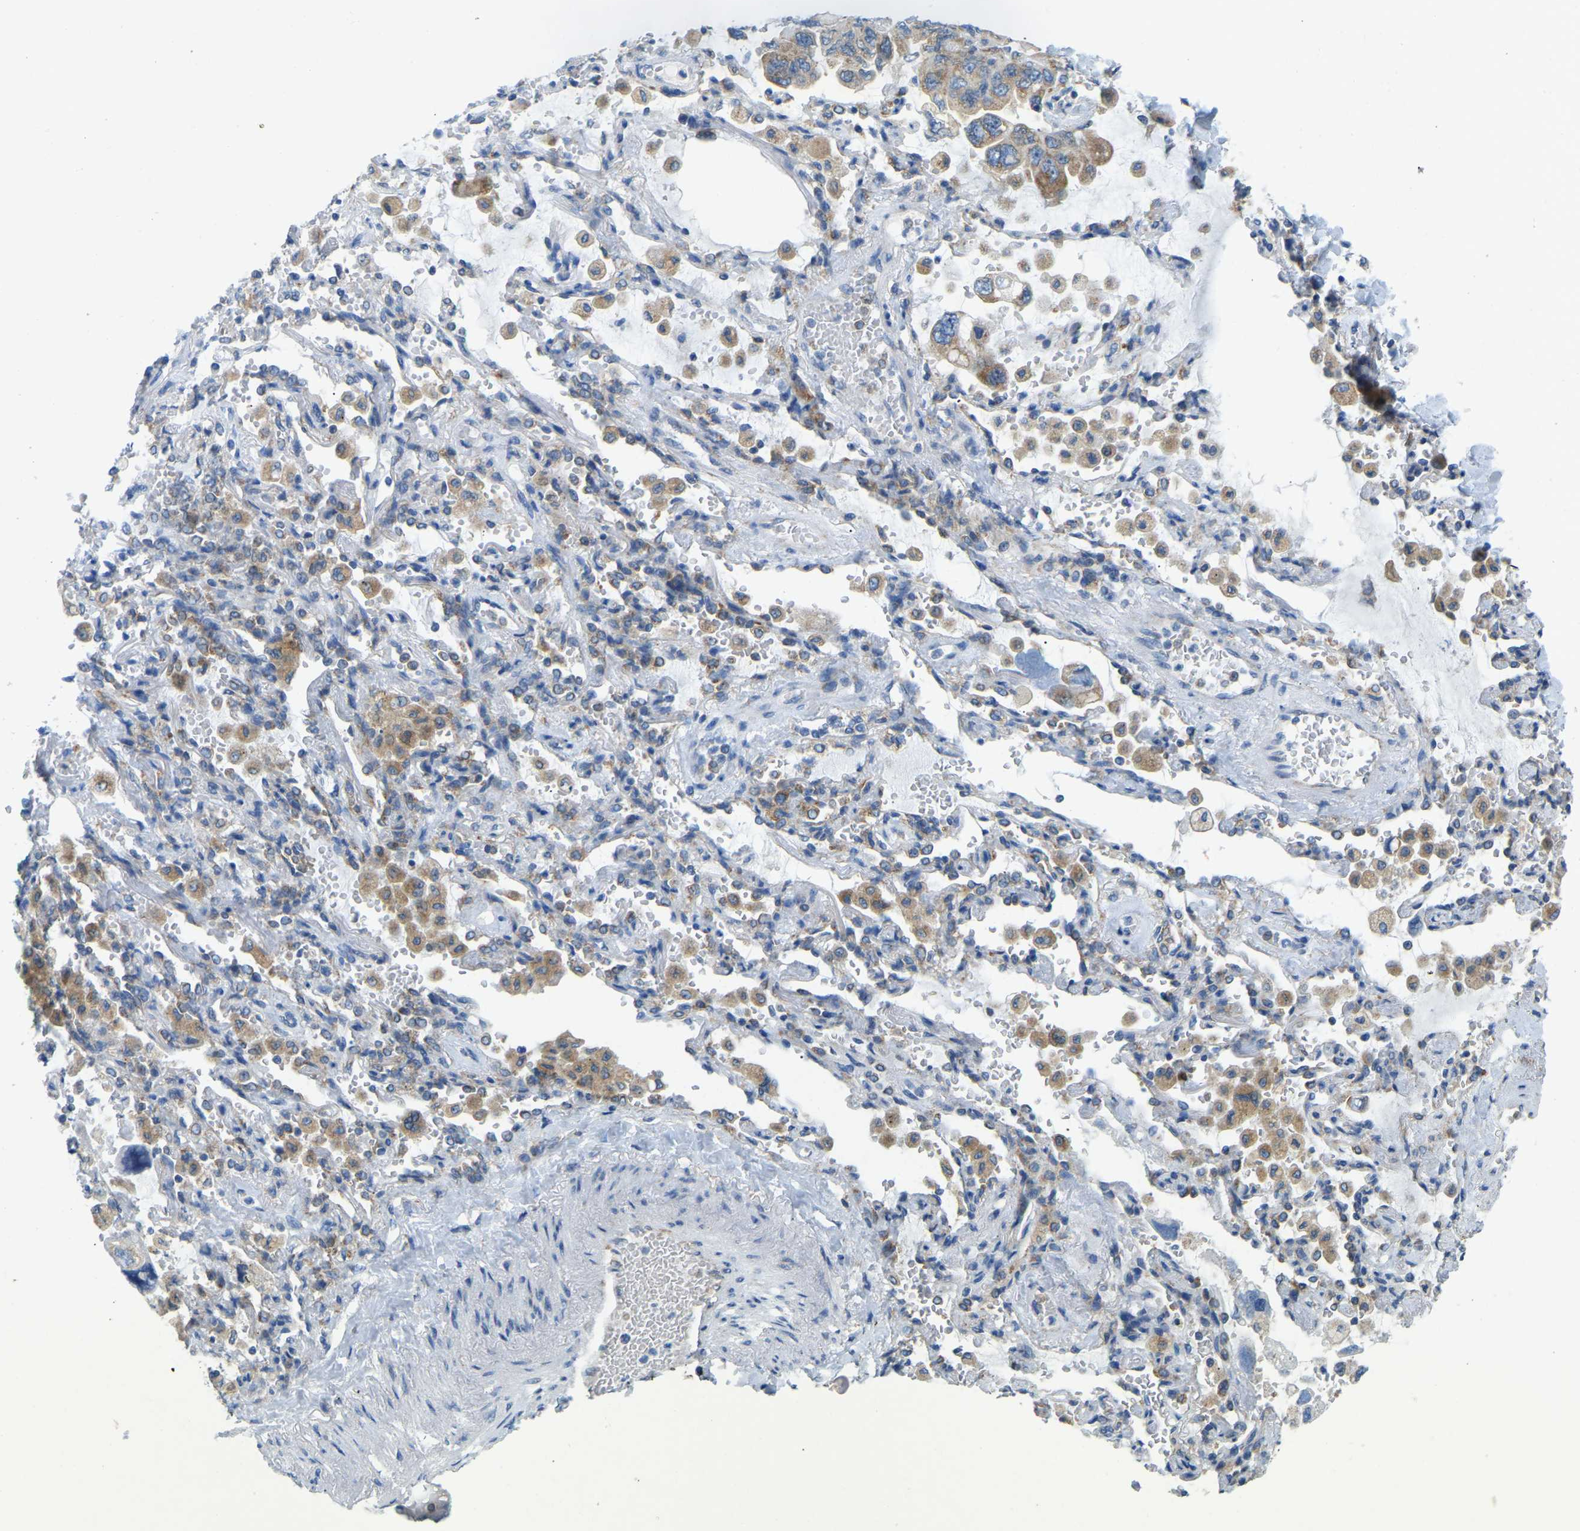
{"staining": {"intensity": "moderate", "quantity": ">75%", "location": "cytoplasmic/membranous"}, "tissue": "lung cancer", "cell_type": "Tumor cells", "image_type": "cancer", "snomed": [{"axis": "morphology", "description": "Squamous cell carcinoma, NOS"}, {"axis": "topography", "description": "Lung"}], "caption": "High-magnification brightfield microscopy of lung cancer stained with DAB (brown) and counterstained with hematoxylin (blue). tumor cells exhibit moderate cytoplasmic/membranous staining is appreciated in approximately>75% of cells.", "gene": "SND1", "patient": {"sex": "female", "age": 73}}